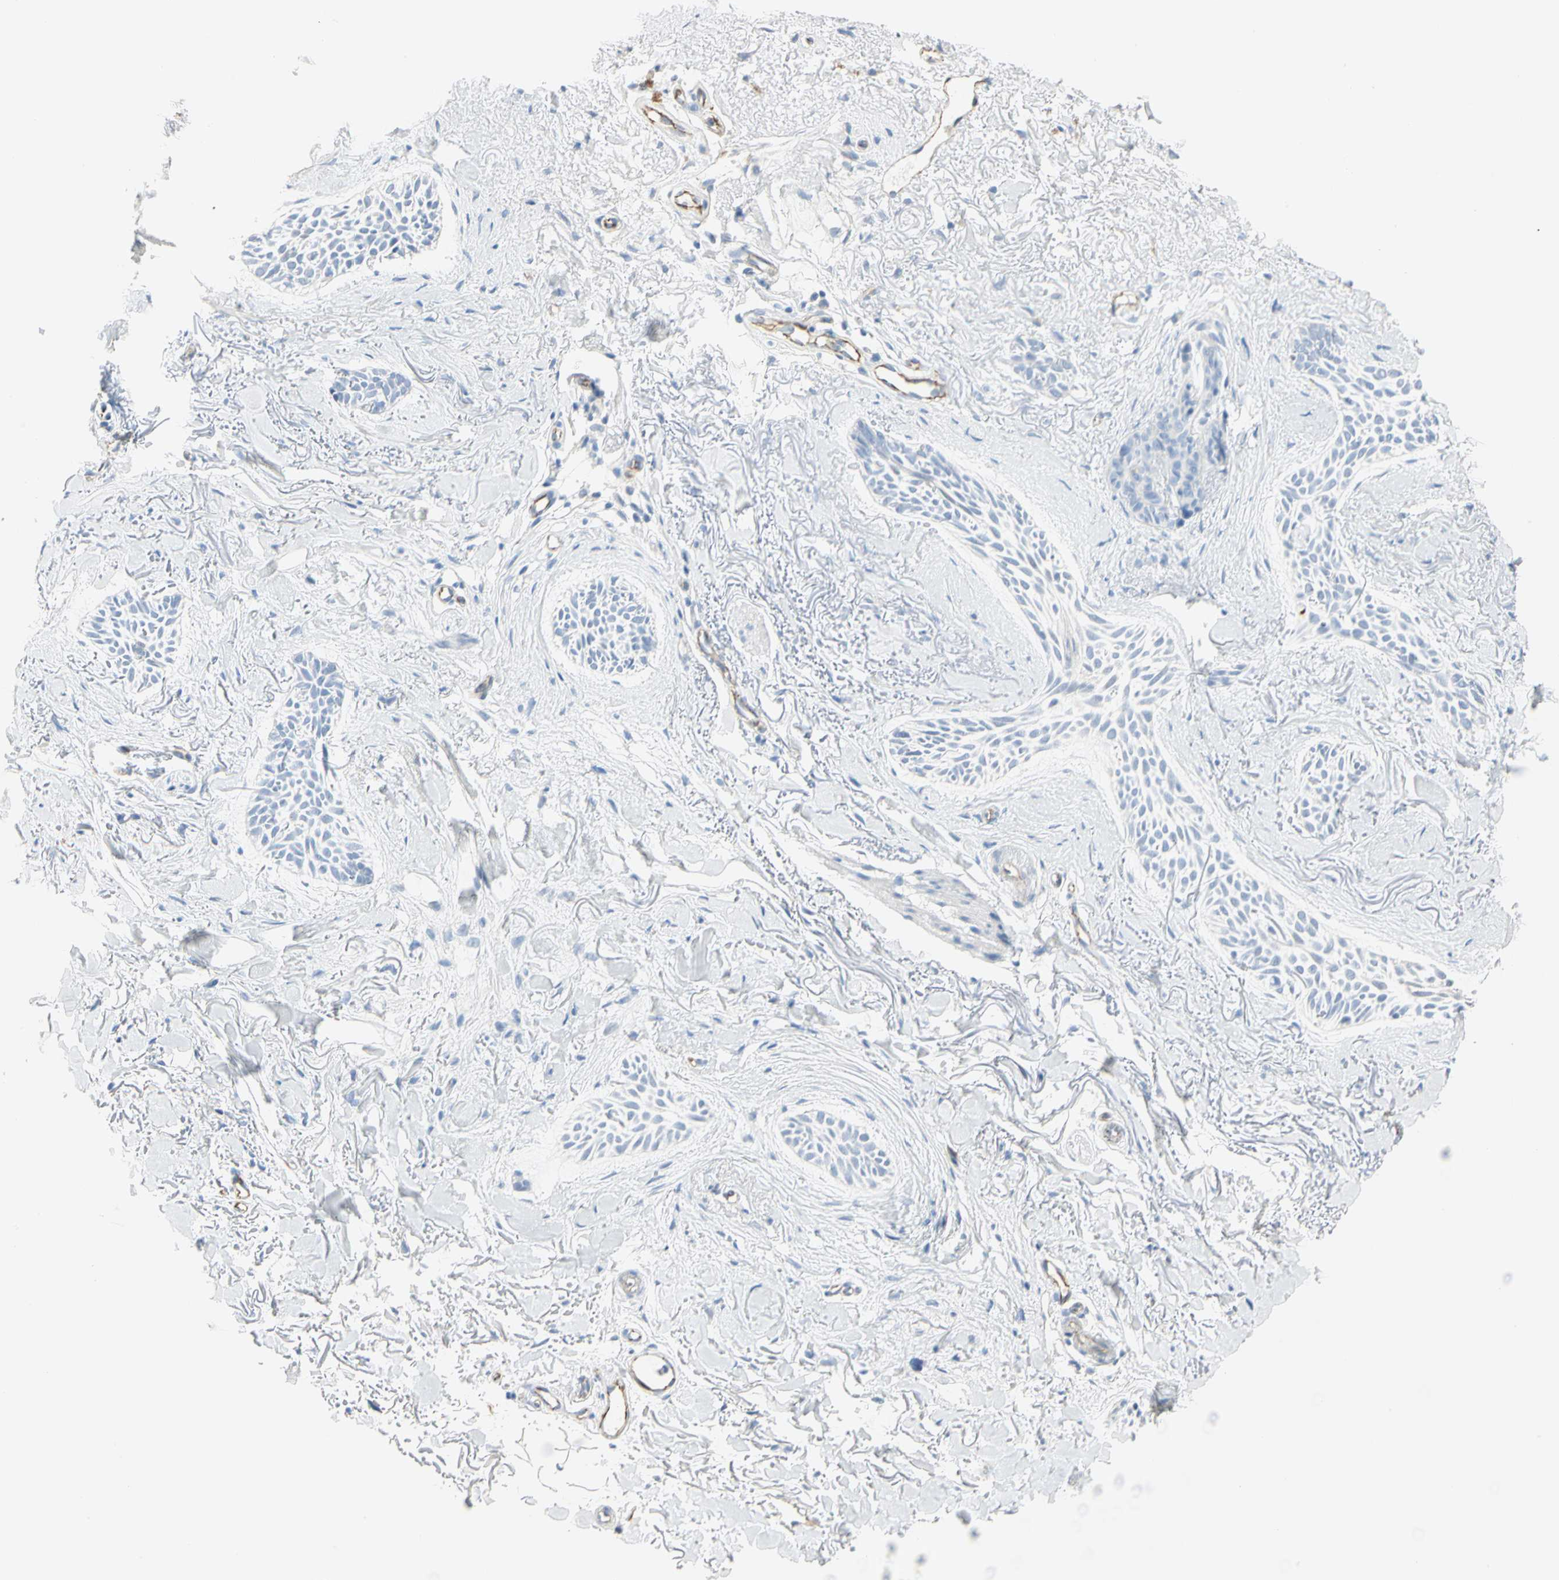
{"staining": {"intensity": "negative", "quantity": "none", "location": "none"}, "tissue": "skin cancer", "cell_type": "Tumor cells", "image_type": "cancer", "snomed": [{"axis": "morphology", "description": "Normal tissue, NOS"}, {"axis": "morphology", "description": "Basal cell carcinoma"}, {"axis": "topography", "description": "Skin"}], "caption": "High magnification brightfield microscopy of skin cancer stained with DAB (brown) and counterstained with hematoxylin (blue): tumor cells show no significant staining.", "gene": "VPS9D1", "patient": {"sex": "female", "age": 84}}